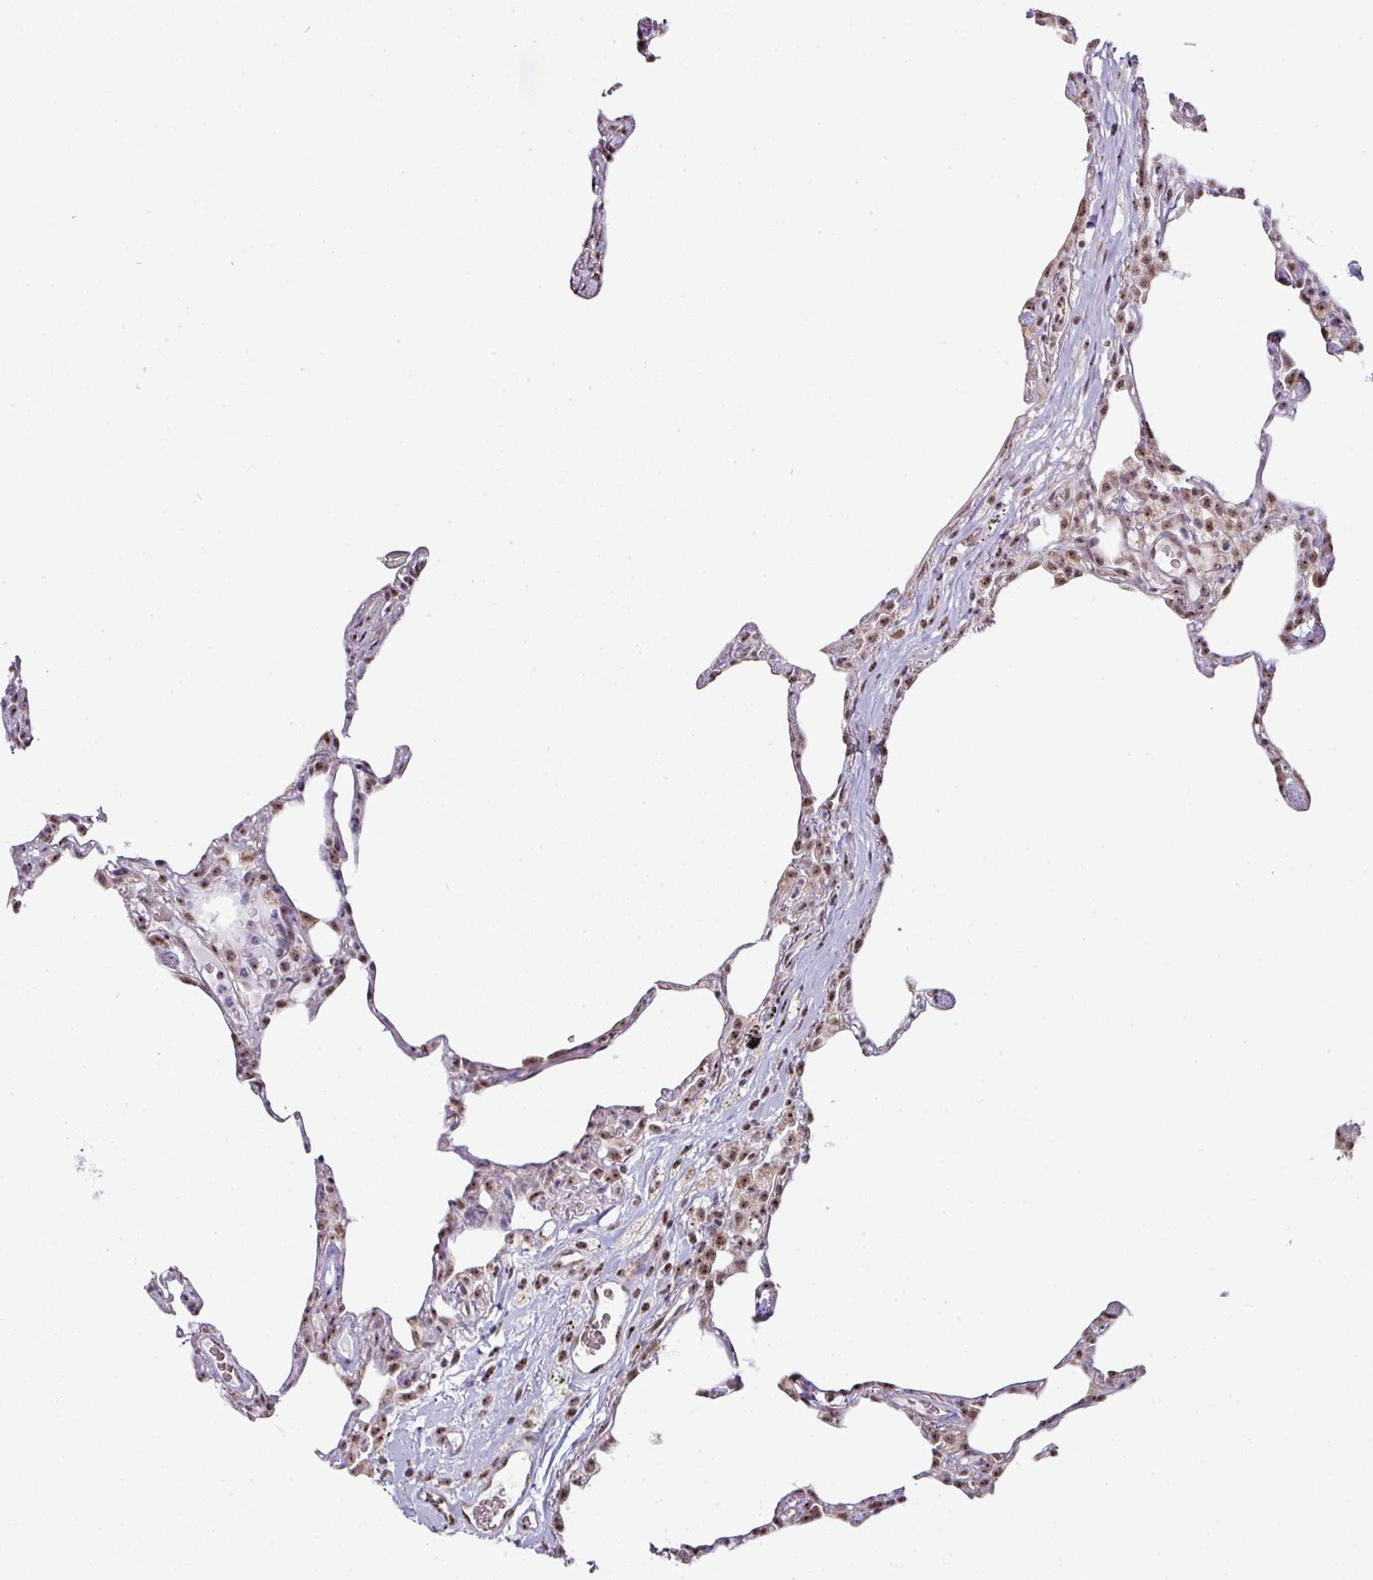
{"staining": {"intensity": "moderate", "quantity": "<25%", "location": "nuclear"}, "tissue": "lung", "cell_type": "Alveolar cells", "image_type": "normal", "snomed": [{"axis": "morphology", "description": "Normal tissue, NOS"}, {"axis": "topography", "description": "Lung"}], "caption": "Moderate nuclear staining is seen in approximately <25% of alveolar cells in benign lung.", "gene": "NACC2", "patient": {"sex": "female", "age": 57}}